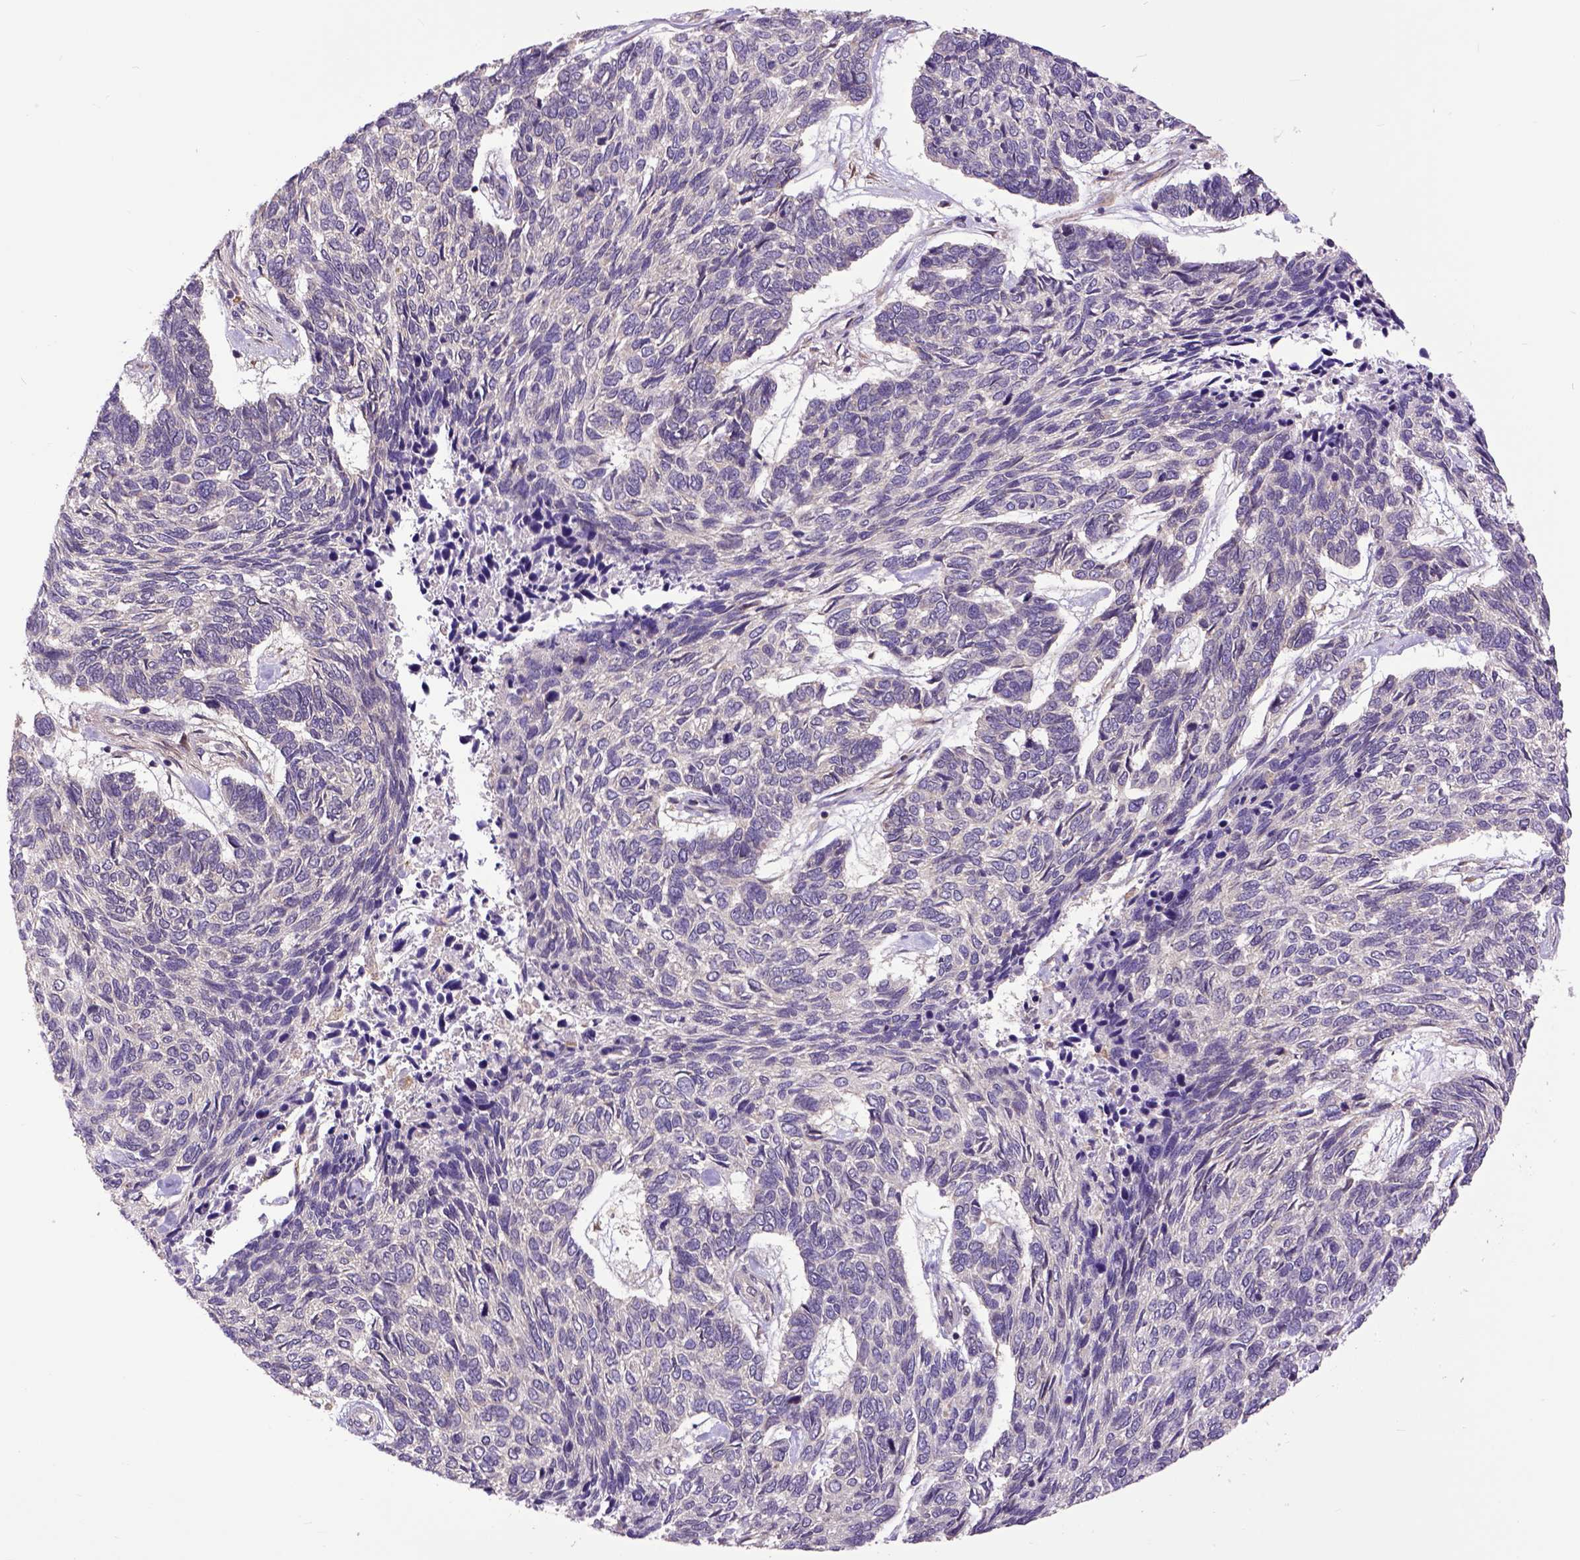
{"staining": {"intensity": "negative", "quantity": "none", "location": "none"}, "tissue": "skin cancer", "cell_type": "Tumor cells", "image_type": "cancer", "snomed": [{"axis": "morphology", "description": "Basal cell carcinoma"}, {"axis": "topography", "description": "Skin"}], "caption": "An immunohistochemistry histopathology image of skin cancer is shown. There is no staining in tumor cells of skin cancer.", "gene": "ARL1", "patient": {"sex": "female", "age": 65}}